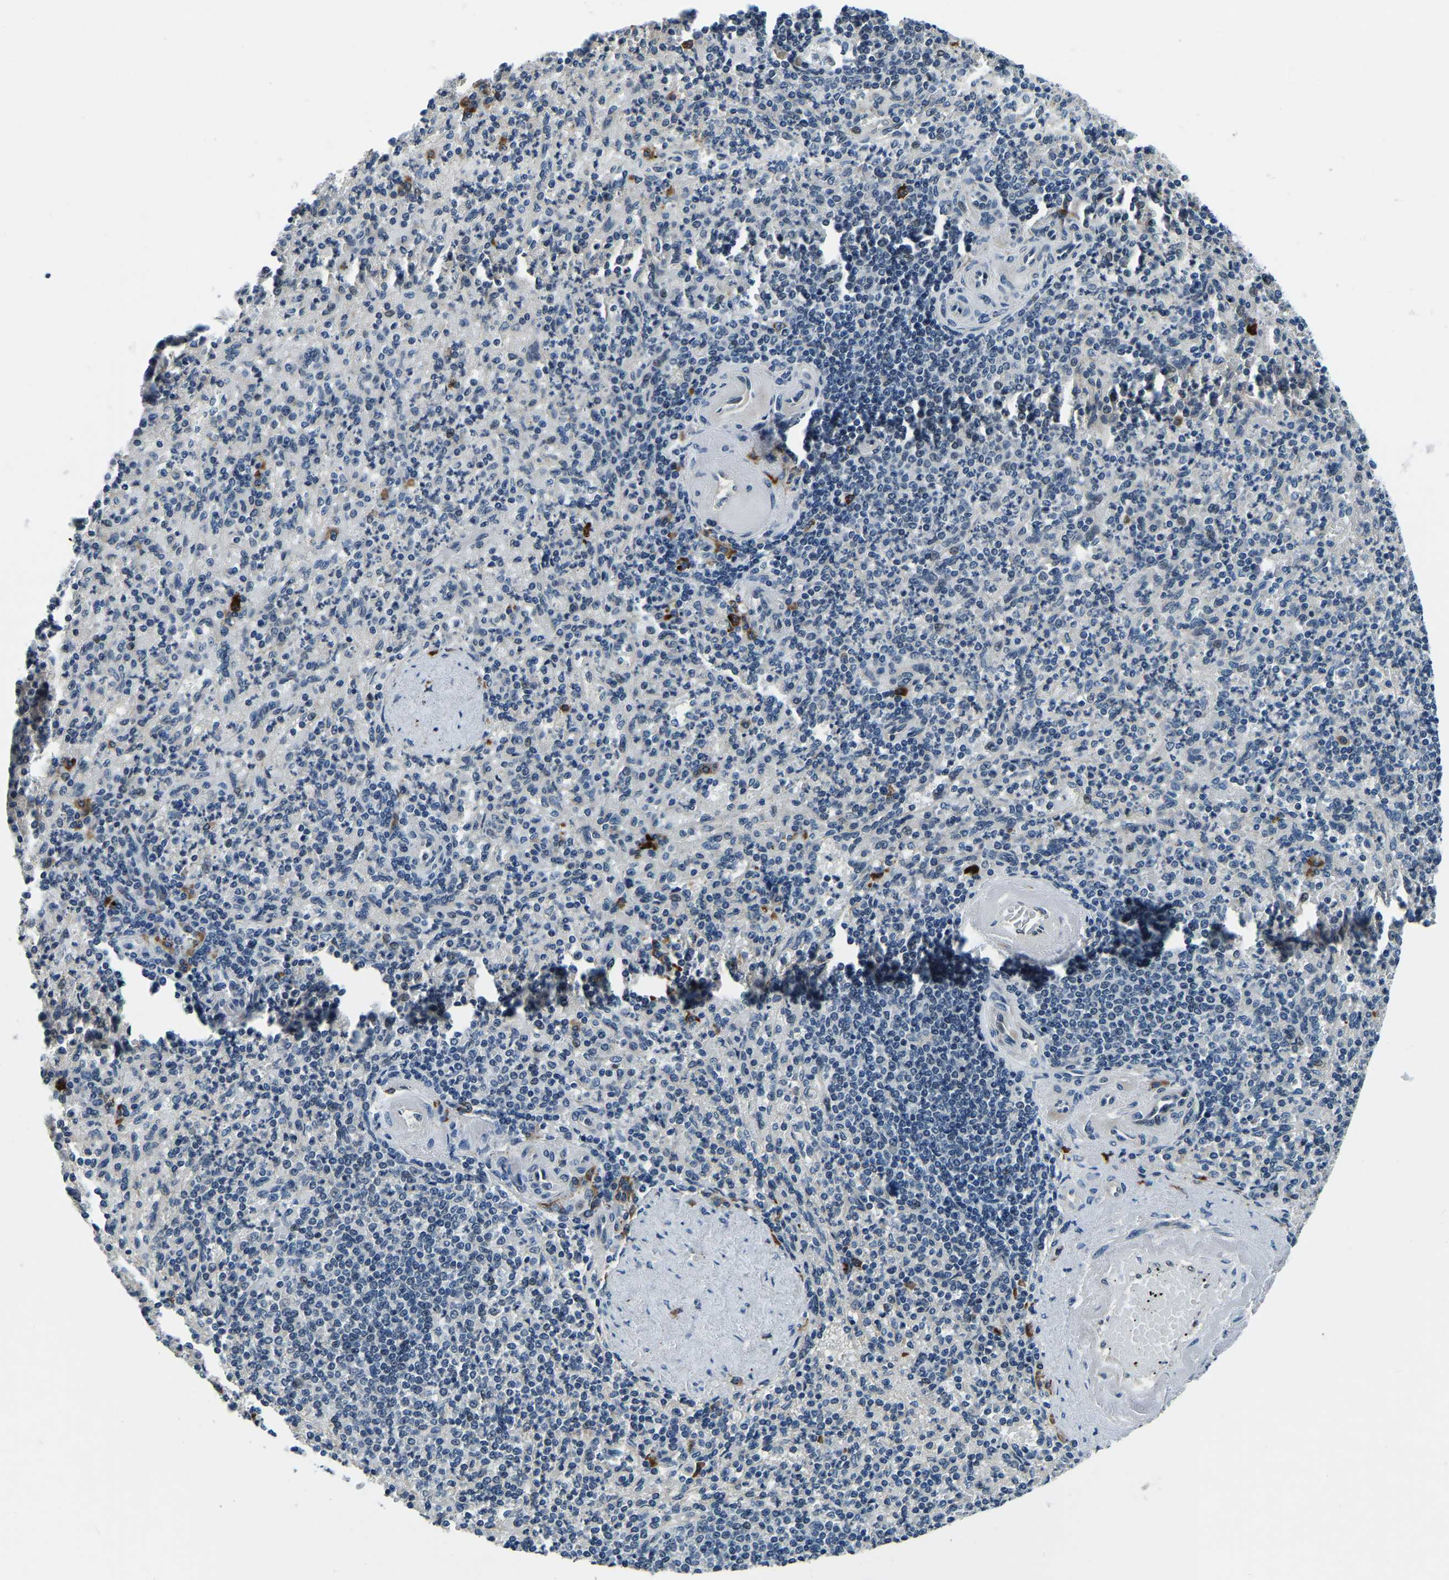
{"staining": {"intensity": "moderate", "quantity": "<25%", "location": "cytoplasmic/membranous"}, "tissue": "spleen", "cell_type": "Cells in red pulp", "image_type": "normal", "snomed": [{"axis": "morphology", "description": "Normal tissue, NOS"}, {"axis": "topography", "description": "Spleen"}], "caption": "An image showing moderate cytoplasmic/membranous expression in about <25% of cells in red pulp in unremarkable spleen, as visualized by brown immunohistochemical staining.", "gene": "ING2", "patient": {"sex": "female", "age": 74}}